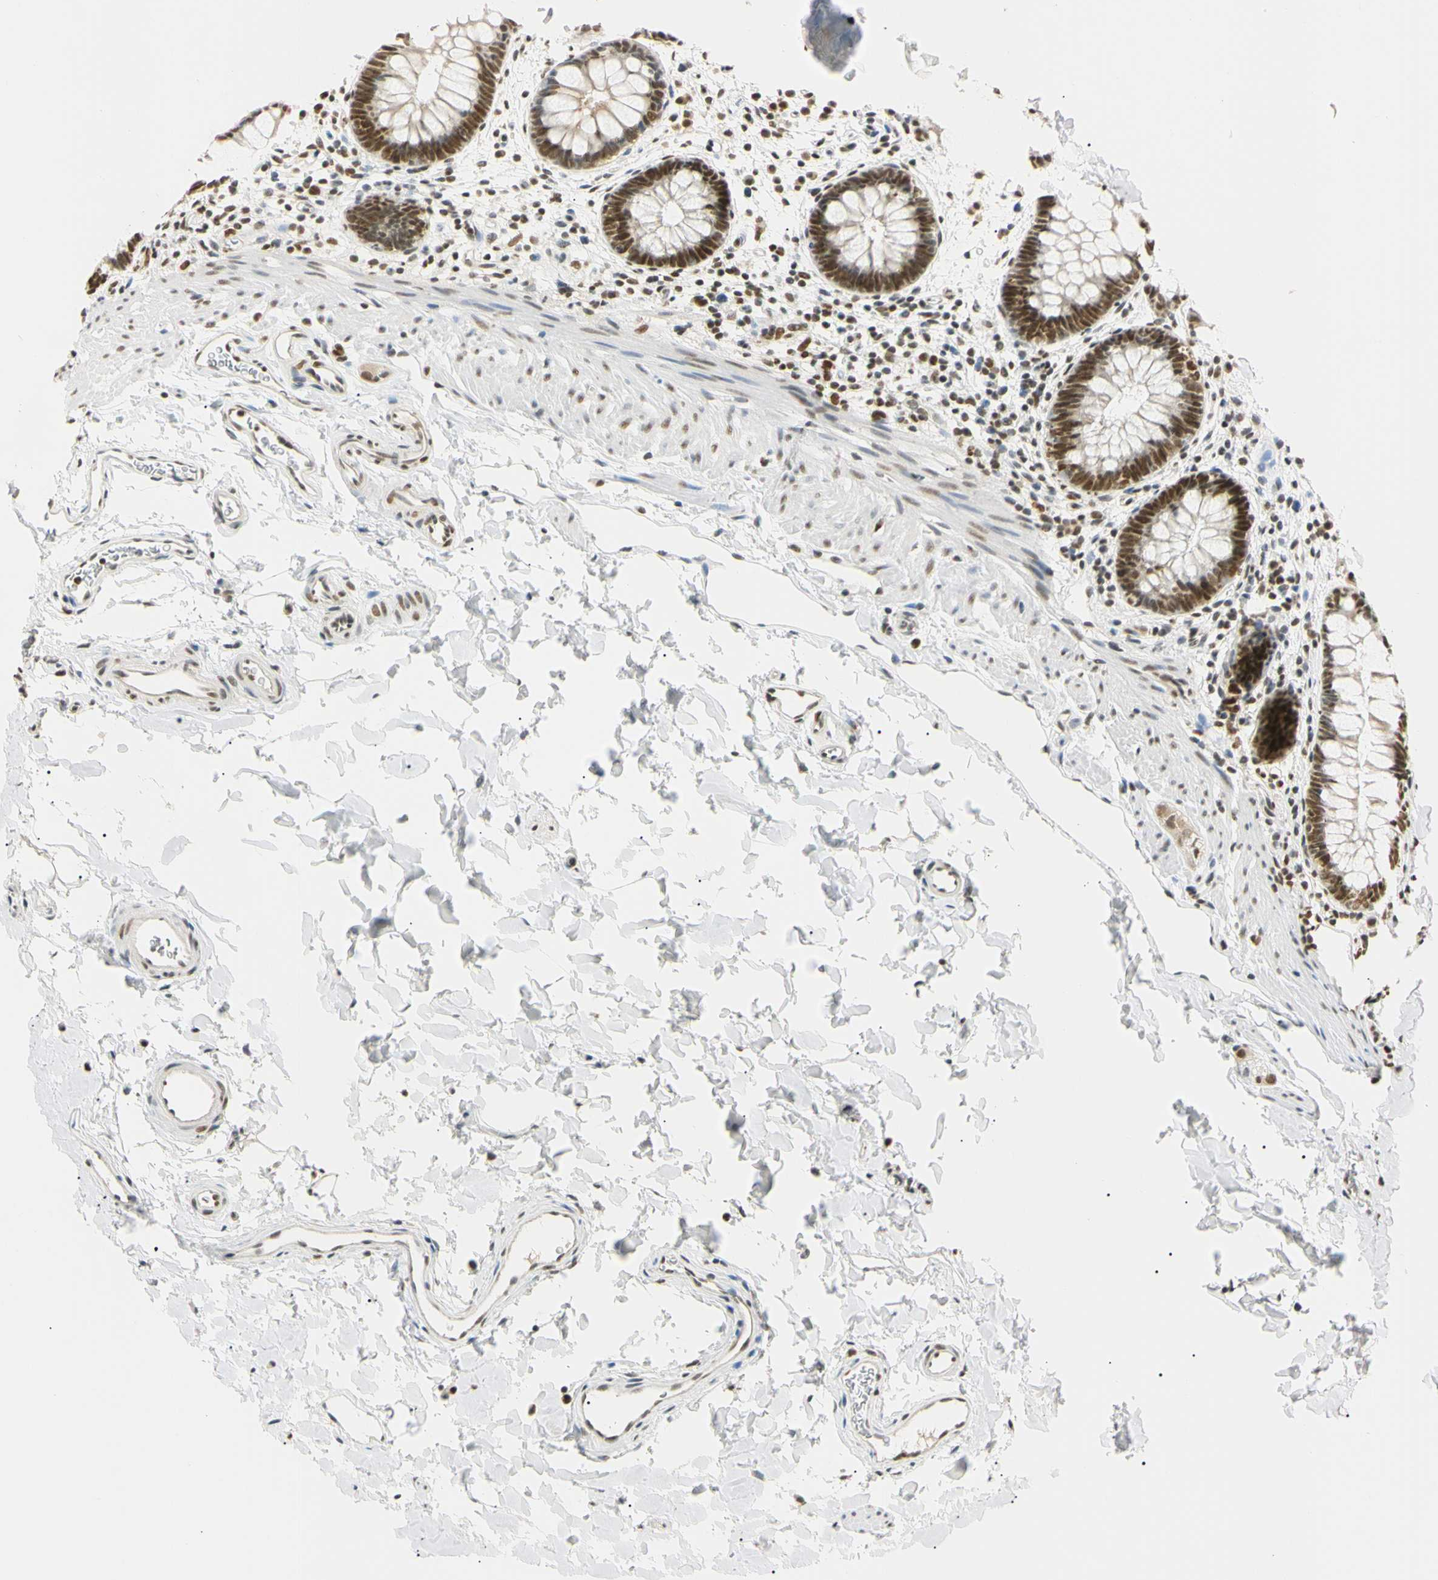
{"staining": {"intensity": "strong", "quantity": ">75%", "location": "nuclear"}, "tissue": "rectum", "cell_type": "Glandular cells", "image_type": "normal", "snomed": [{"axis": "morphology", "description": "Normal tissue, NOS"}, {"axis": "topography", "description": "Rectum"}], "caption": "Protein expression analysis of unremarkable human rectum reveals strong nuclear staining in approximately >75% of glandular cells. The staining is performed using DAB (3,3'-diaminobenzidine) brown chromogen to label protein expression. The nuclei are counter-stained blue using hematoxylin.", "gene": "SMARCA5", "patient": {"sex": "female", "age": 24}}